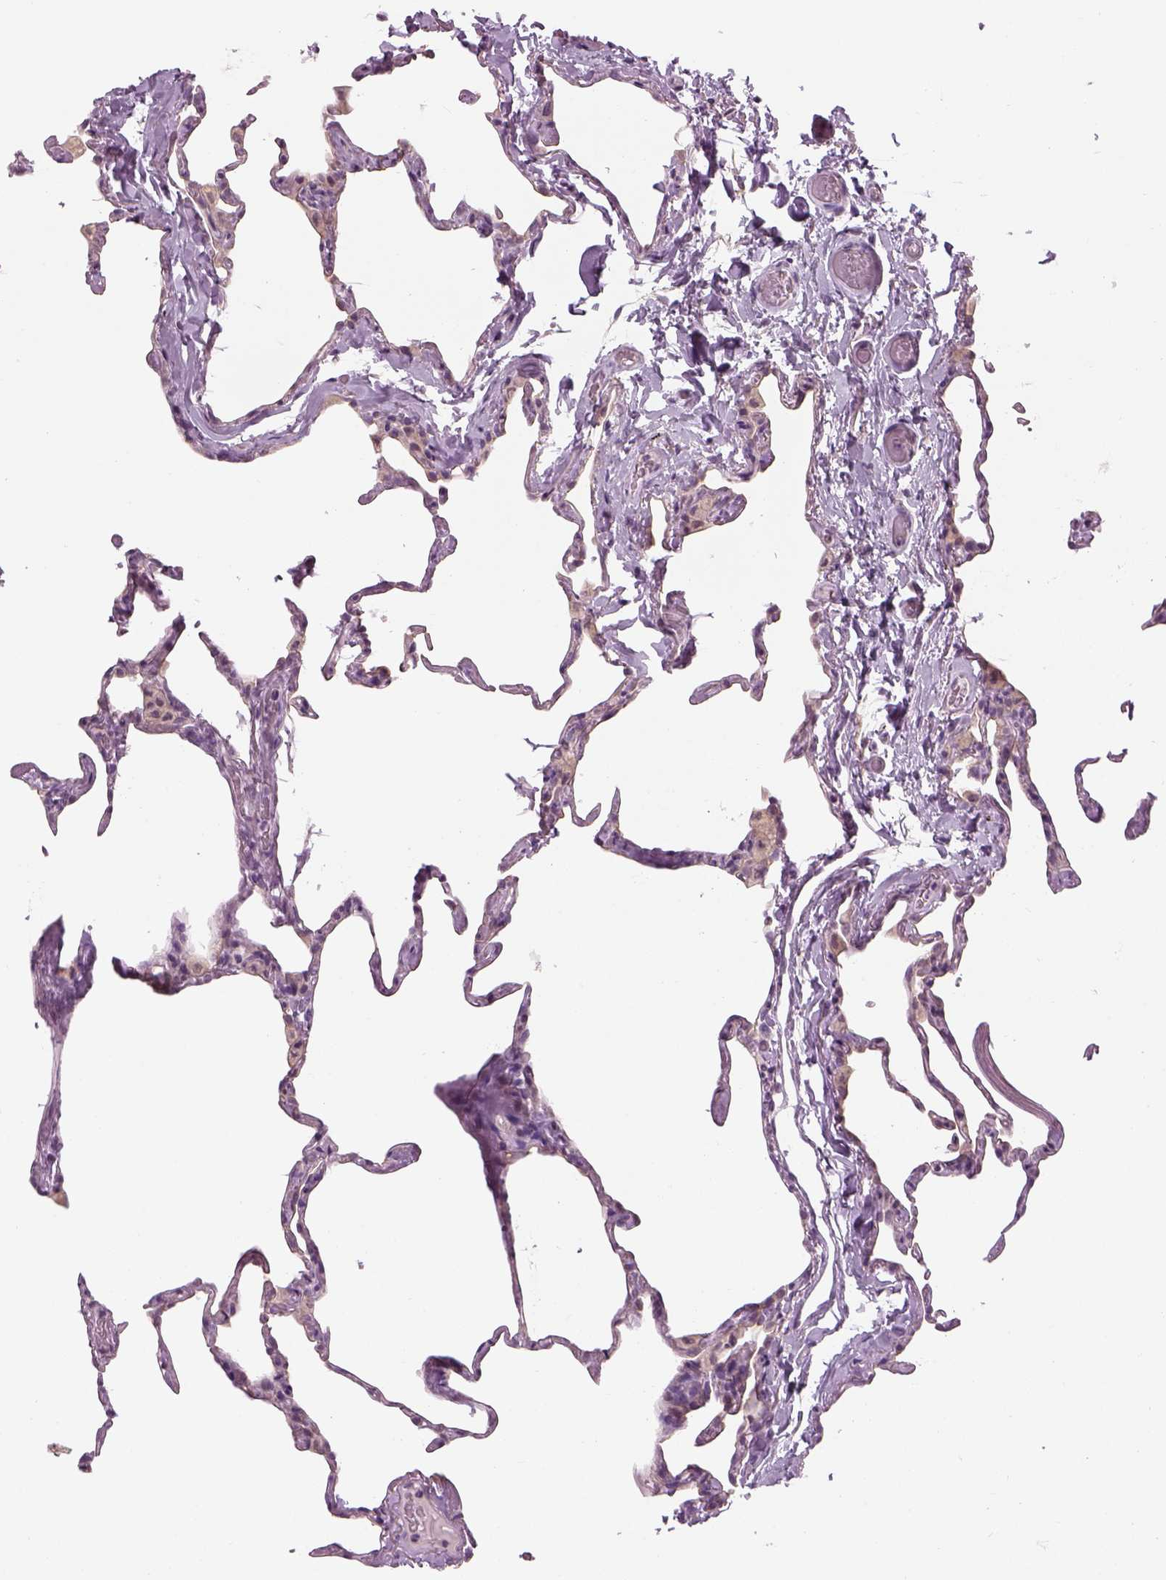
{"staining": {"intensity": "negative", "quantity": "none", "location": "none"}, "tissue": "lung", "cell_type": "Alveolar cells", "image_type": "normal", "snomed": [{"axis": "morphology", "description": "Normal tissue, NOS"}, {"axis": "topography", "description": "Lung"}], "caption": "IHC photomicrograph of normal lung: lung stained with DAB displays no significant protein staining in alveolar cells.", "gene": "LRRIQ3", "patient": {"sex": "male", "age": 65}}